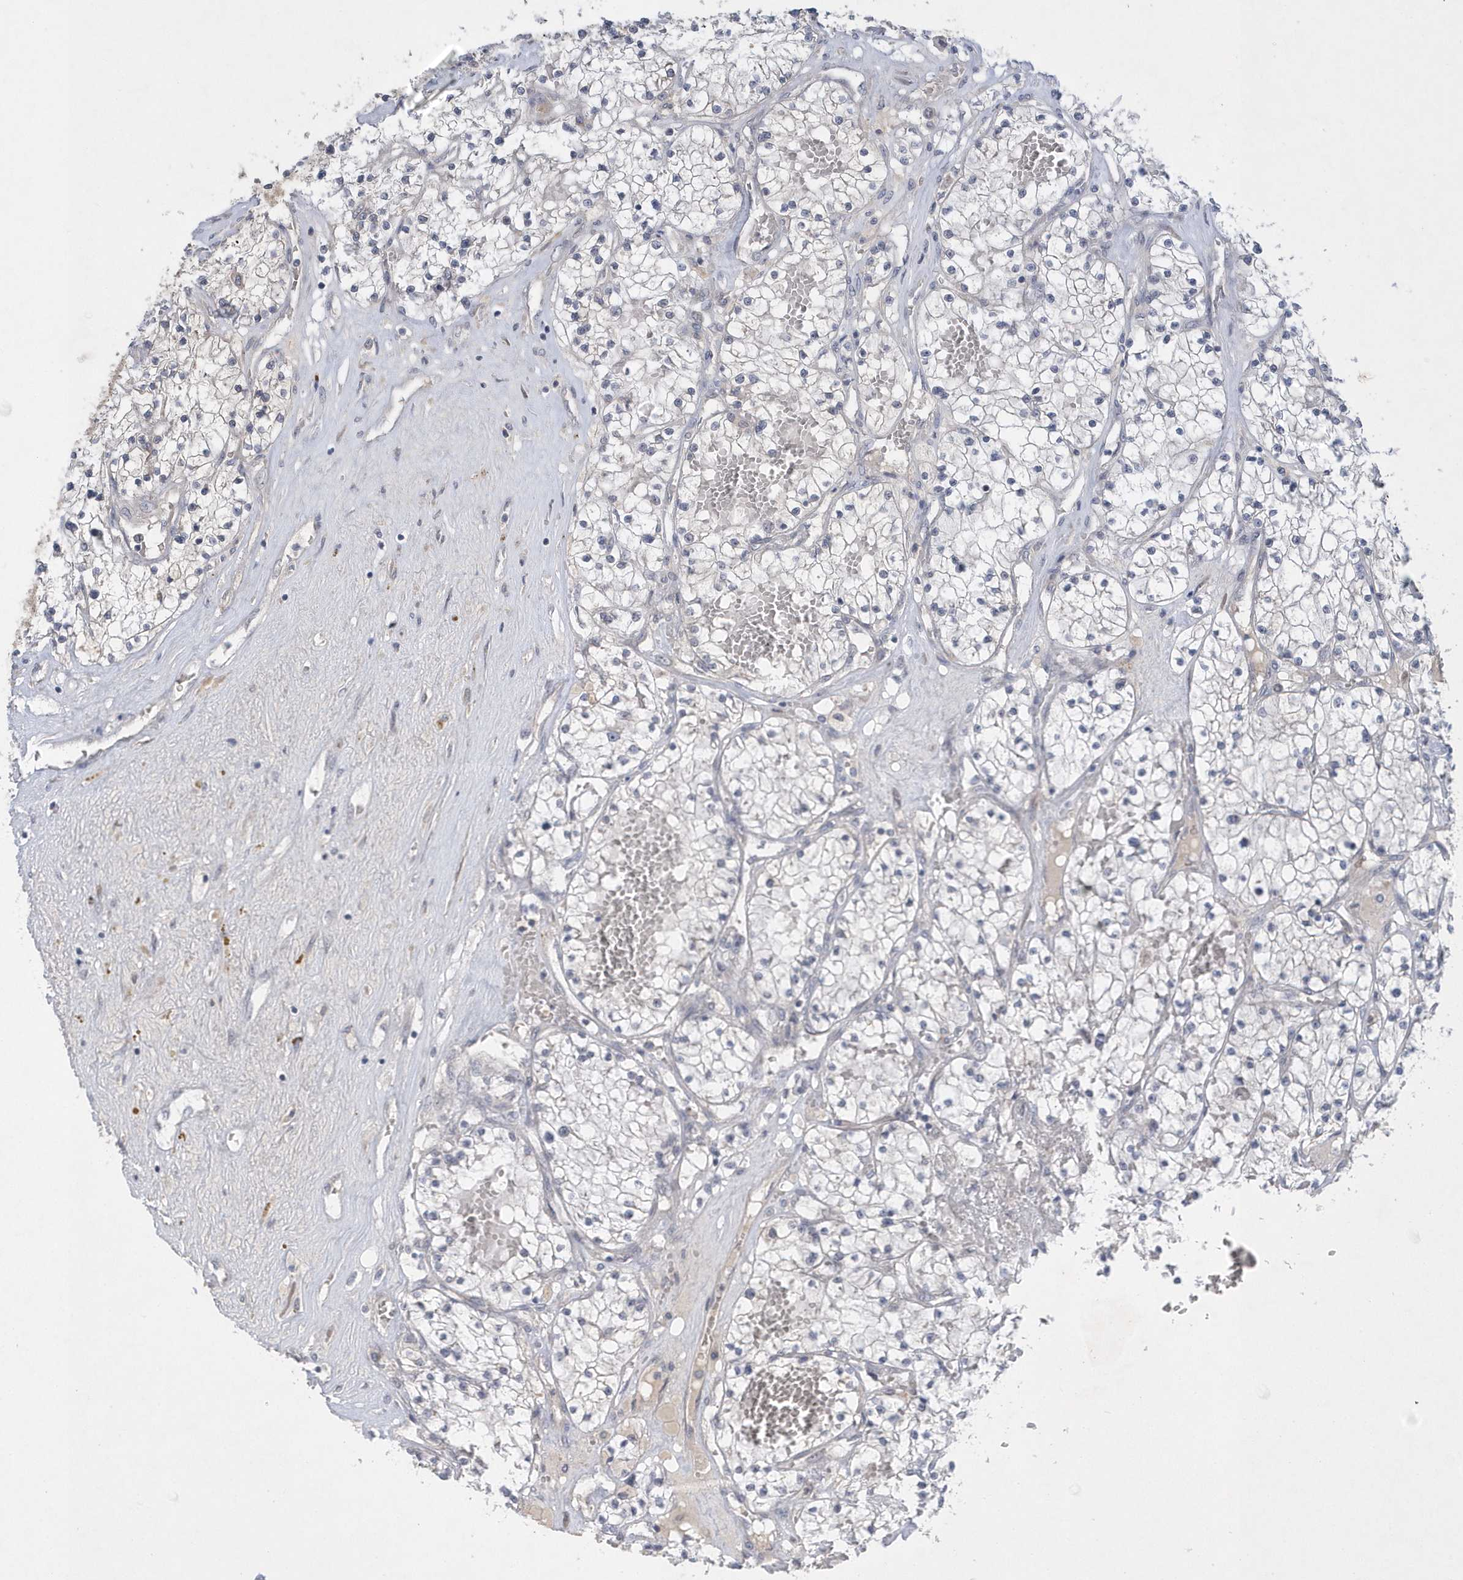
{"staining": {"intensity": "negative", "quantity": "none", "location": "none"}, "tissue": "renal cancer", "cell_type": "Tumor cells", "image_type": "cancer", "snomed": [{"axis": "morphology", "description": "Normal tissue, NOS"}, {"axis": "morphology", "description": "Adenocarcinoma, NOS"}, {"axis": "topography", "description": "Kidney"}], "caption": "The micrograph demonstrates no staining of tumor cells in renal adenocarcinoma.", "gene": "ZC3H12D", "patient": {"sex": "male", "age": 68}}